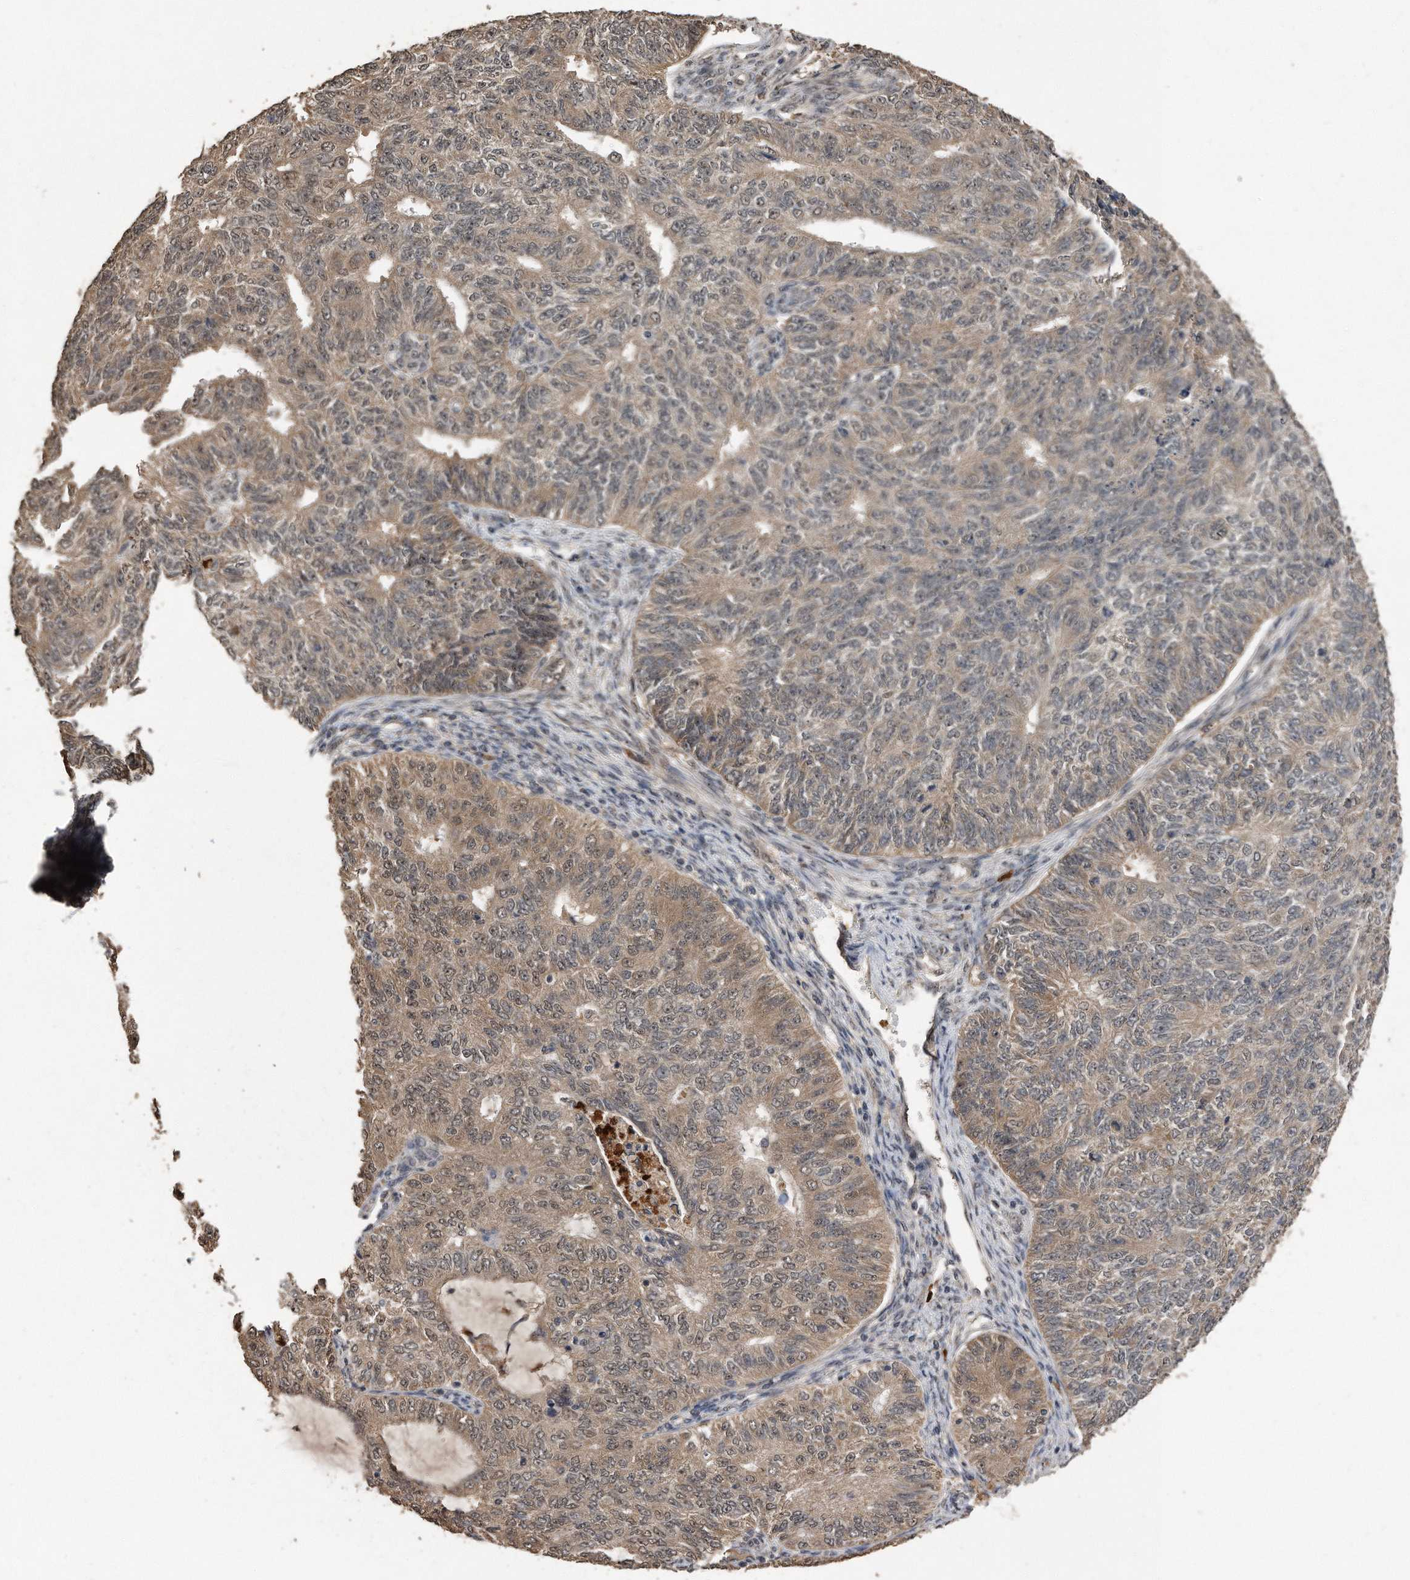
{"staining": {"intensity": "moderate", "quantity": ">75%", "location": "cytoplasmic/membranous,nuclear"}, "tissue": "endometrial cancer", "cell_type": "Tumor cells", "image_type": "cancer", "snomed": [{"axis": "morphology", "description": "Adenocarcinoma, NOS"}, {"axis": "topography", "description": "Endometrium"}], "caption": "Protein expression analysis of endometrial cancer reveals moderate cytoplasmic/membranous and nuclear staining in approximately >75% of tumor cells.", "gene": "PELO", "patient": {"sex": "female", "age": 32}}